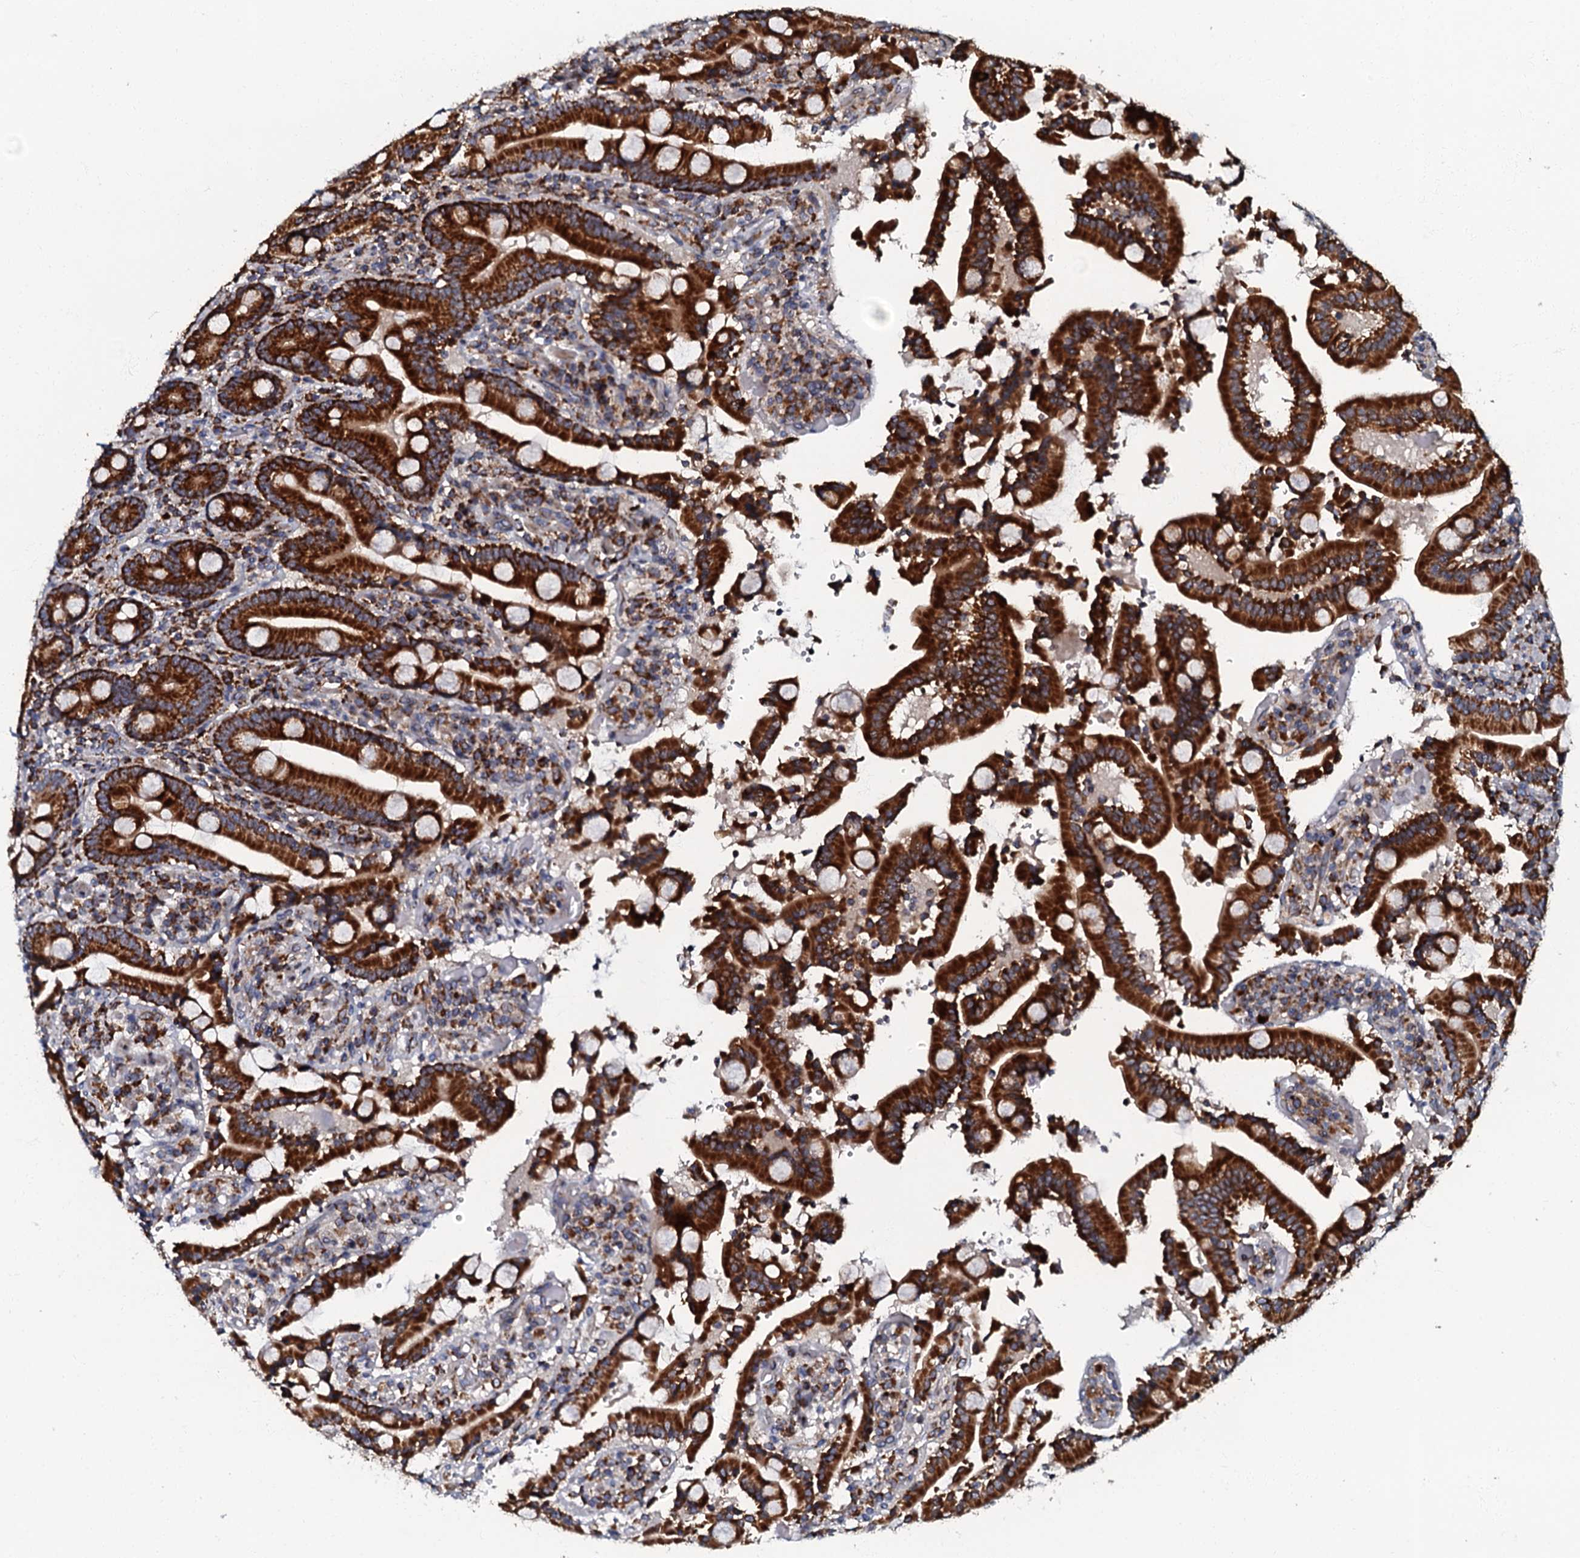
{"staining": {"intensity": "strong", "quantity": ">75%", "location": "cytoplasmic/membranous"}, "tissue": "duodenum", "cell_type": "Glandular cells", "image_type": "normal", "snomed": [{"axis": "morphology", "description": "Normal tissue, NOS"}, {"axis": "topography", "description": "Duodenum"}], "caption": "Glandular cells demonstrate high levels of strong cytoplasmic/membranous staining in approximately >75% of cells in normal duodenum. The staining is performed using DAB brown chromogen to label protein expression. The nuclei are counter-stained blue using hematoxylin.", "gene": "NDUFA12", "patient": {"sex": "female", "age": 62}}